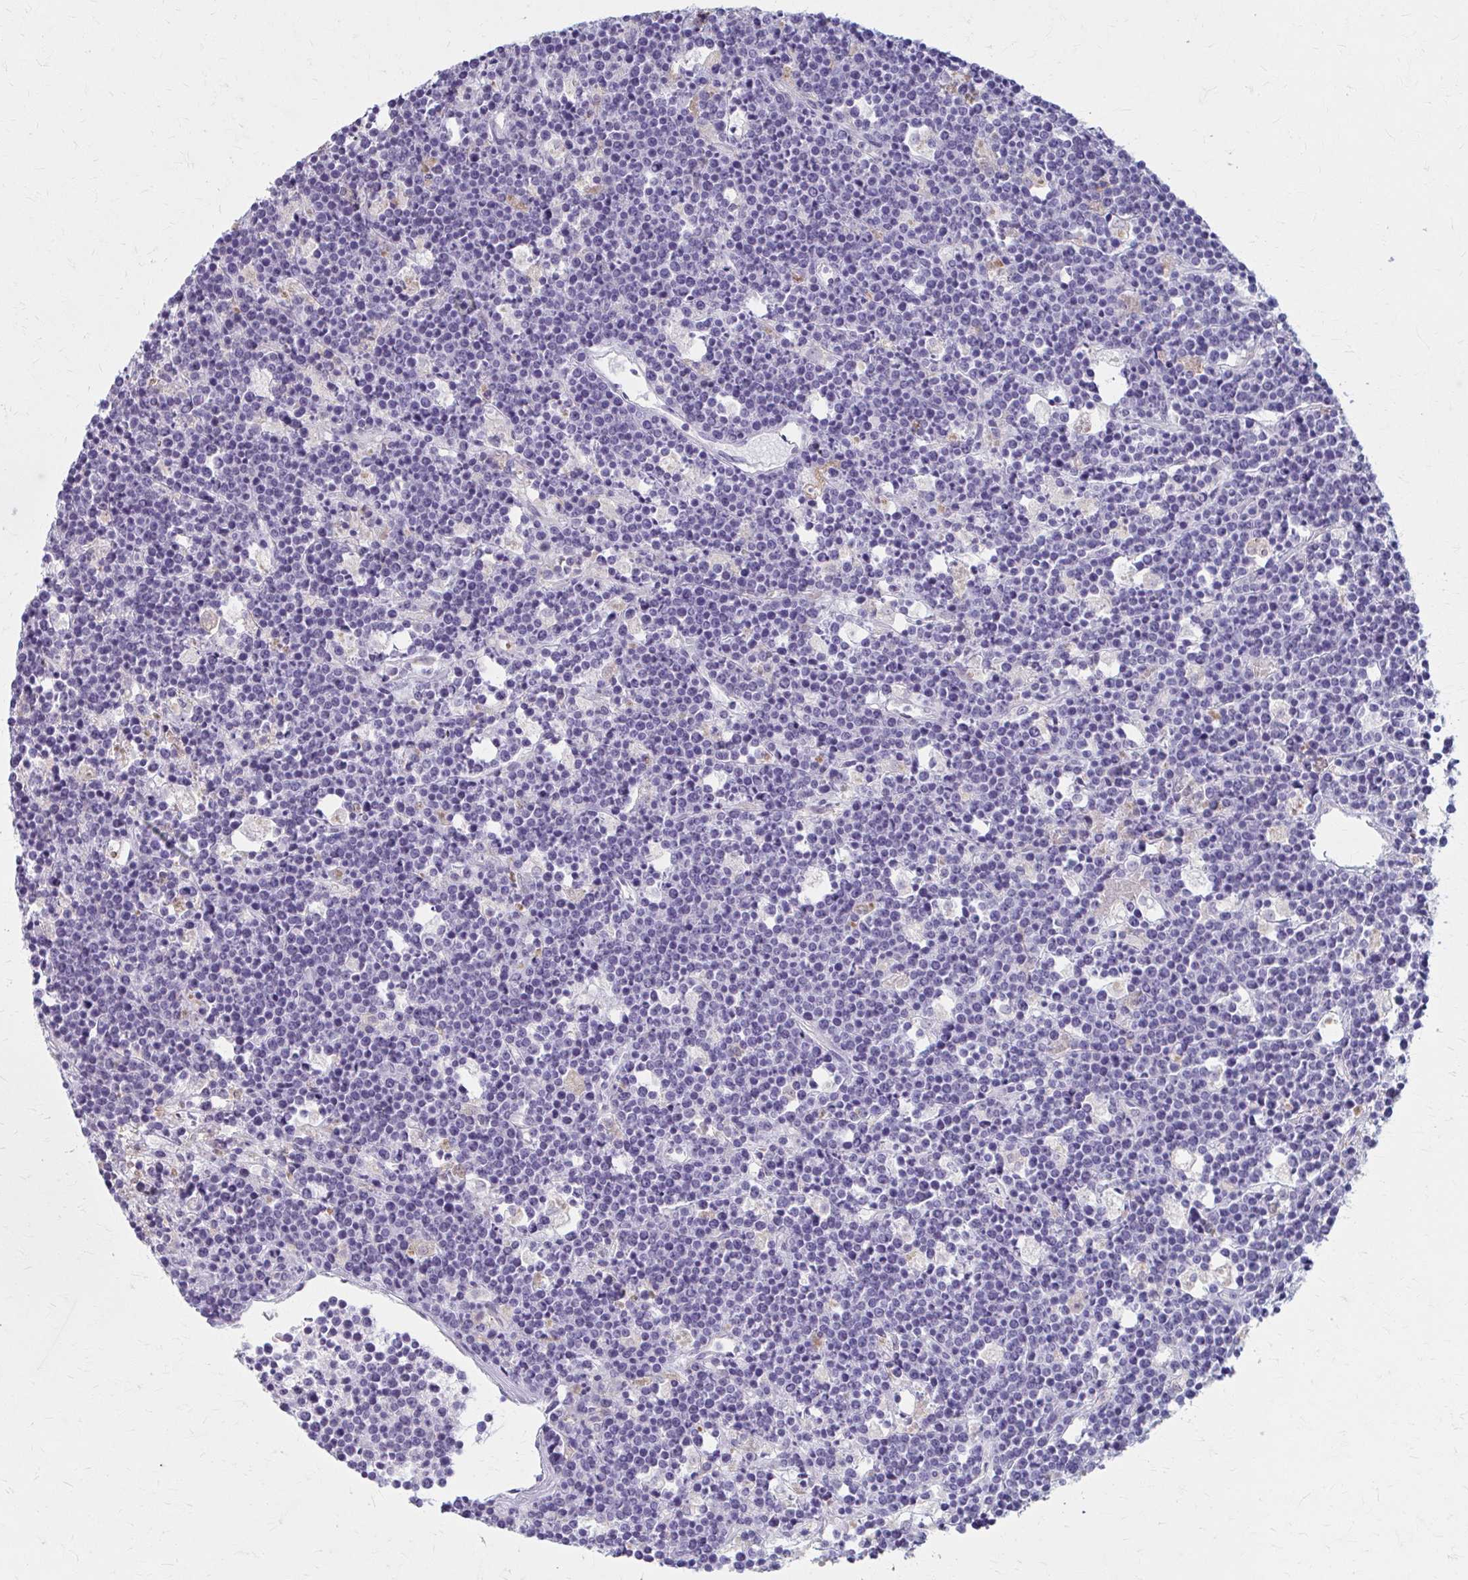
{"staining": {"intensity": "negative", "quantity": "none", "location": "none"}, "tissue": "lymphoma", "cell_type": "Tumor cells", "image_type": "cancer", "snomed": [{"axis": "morphology", "description": "Malignant lymphoma, non-Hodgkin's type, High grade"}, {"axis": "topography", "description": "Ovary"}], "caption": "Immunohistochemical staining of human lymphoma displays no significant expression in tumor cells. The staining is performed using DAB (3,3'-diaminobenzidine) brown chromogen with nuclei counter-stained in using hematoxylin.", "gene": "LDLRAP1", "patient": {"sex": "female", "age": 56}}